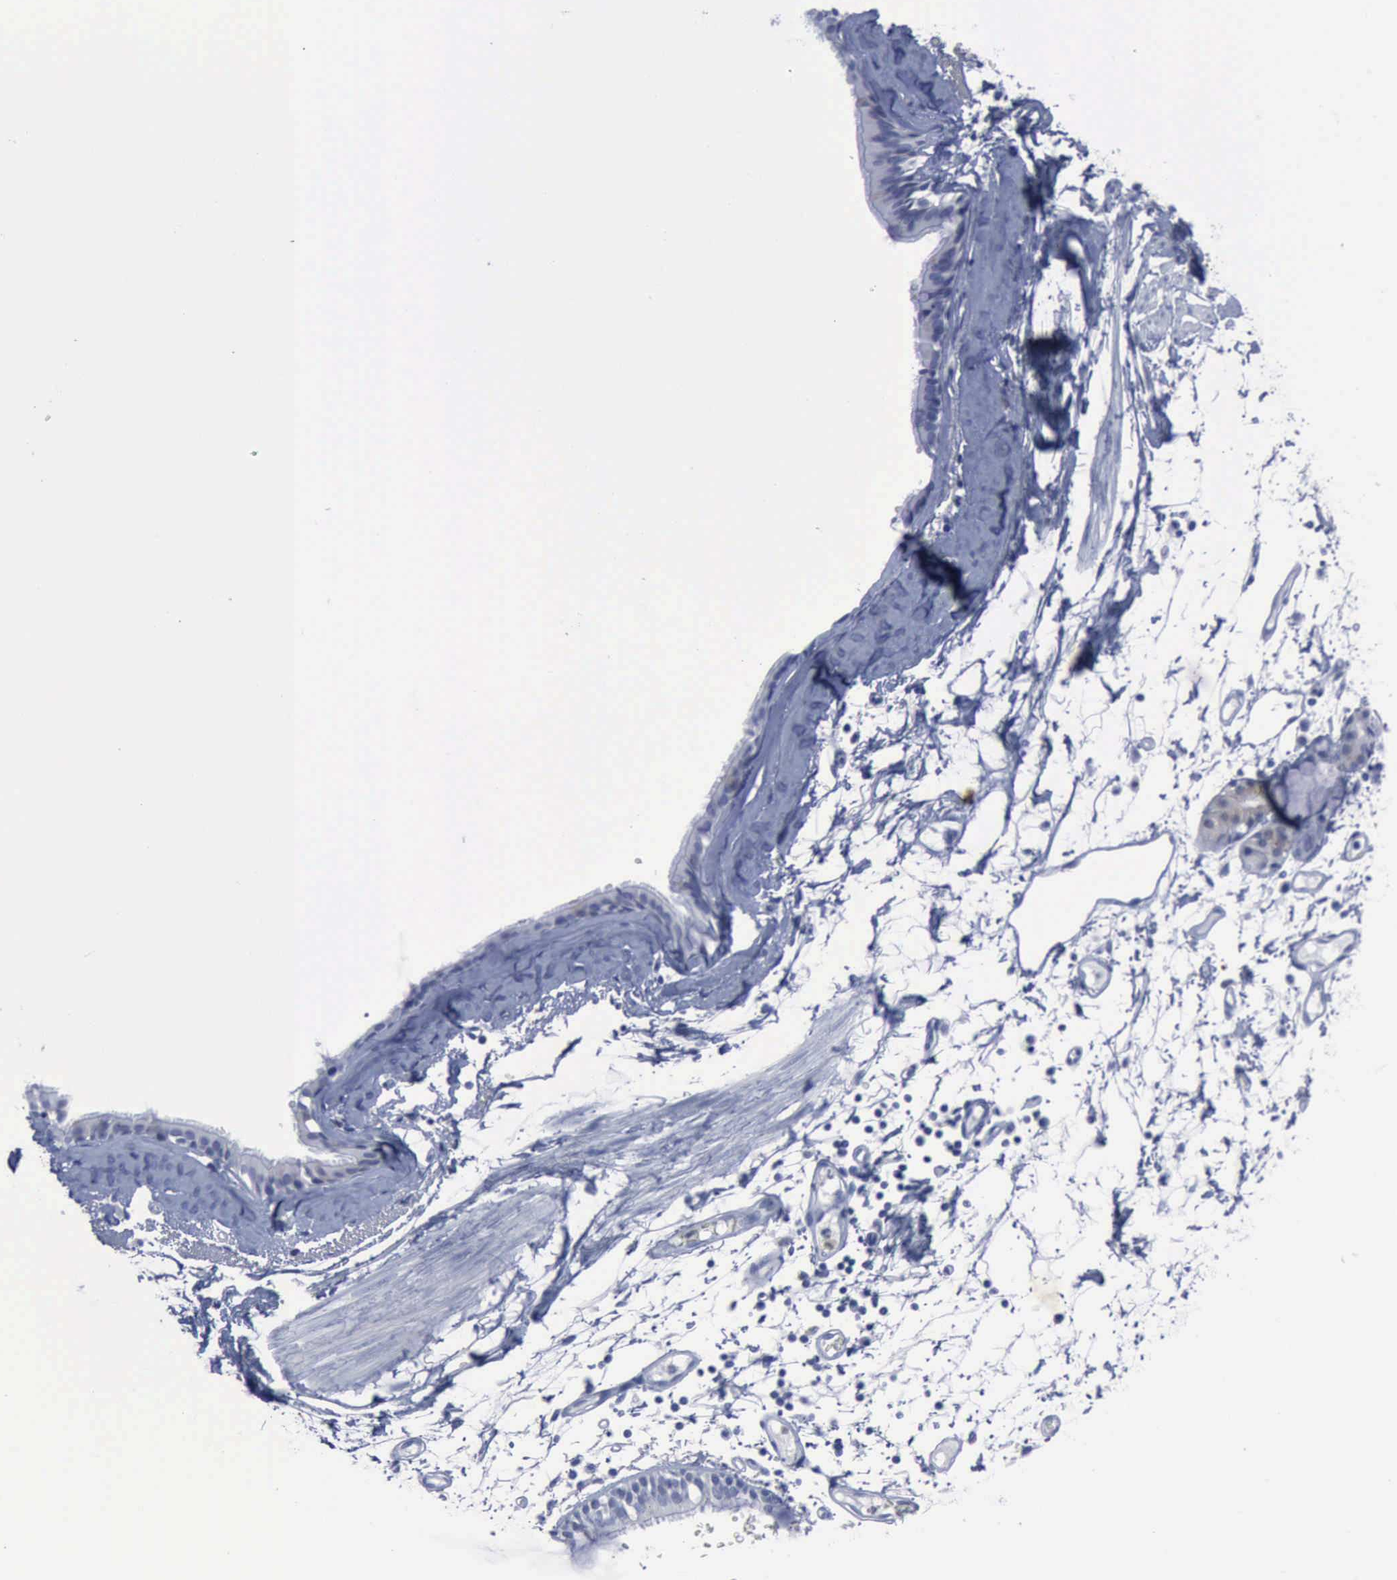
{"staining": {"intensity": "negative", "quantity": "none", "location": "none"}, "tissue": "bronchus", "cell_type": "Respiratory epithelial cells", "image_type": "normal", "snomed": [{"axis": "morphology", "description": "Normal tissue, NOS"}, {"axis": "topography", "description": "Bronchus"}, {"axis": "topography", "description": "Lung"}], "caption": "The photomicrograph reveals no significant positivity in respiratory epithelial cells of bronchus.", "gene": "CSTA", "patient": {"sex": "female", "age": 56}}